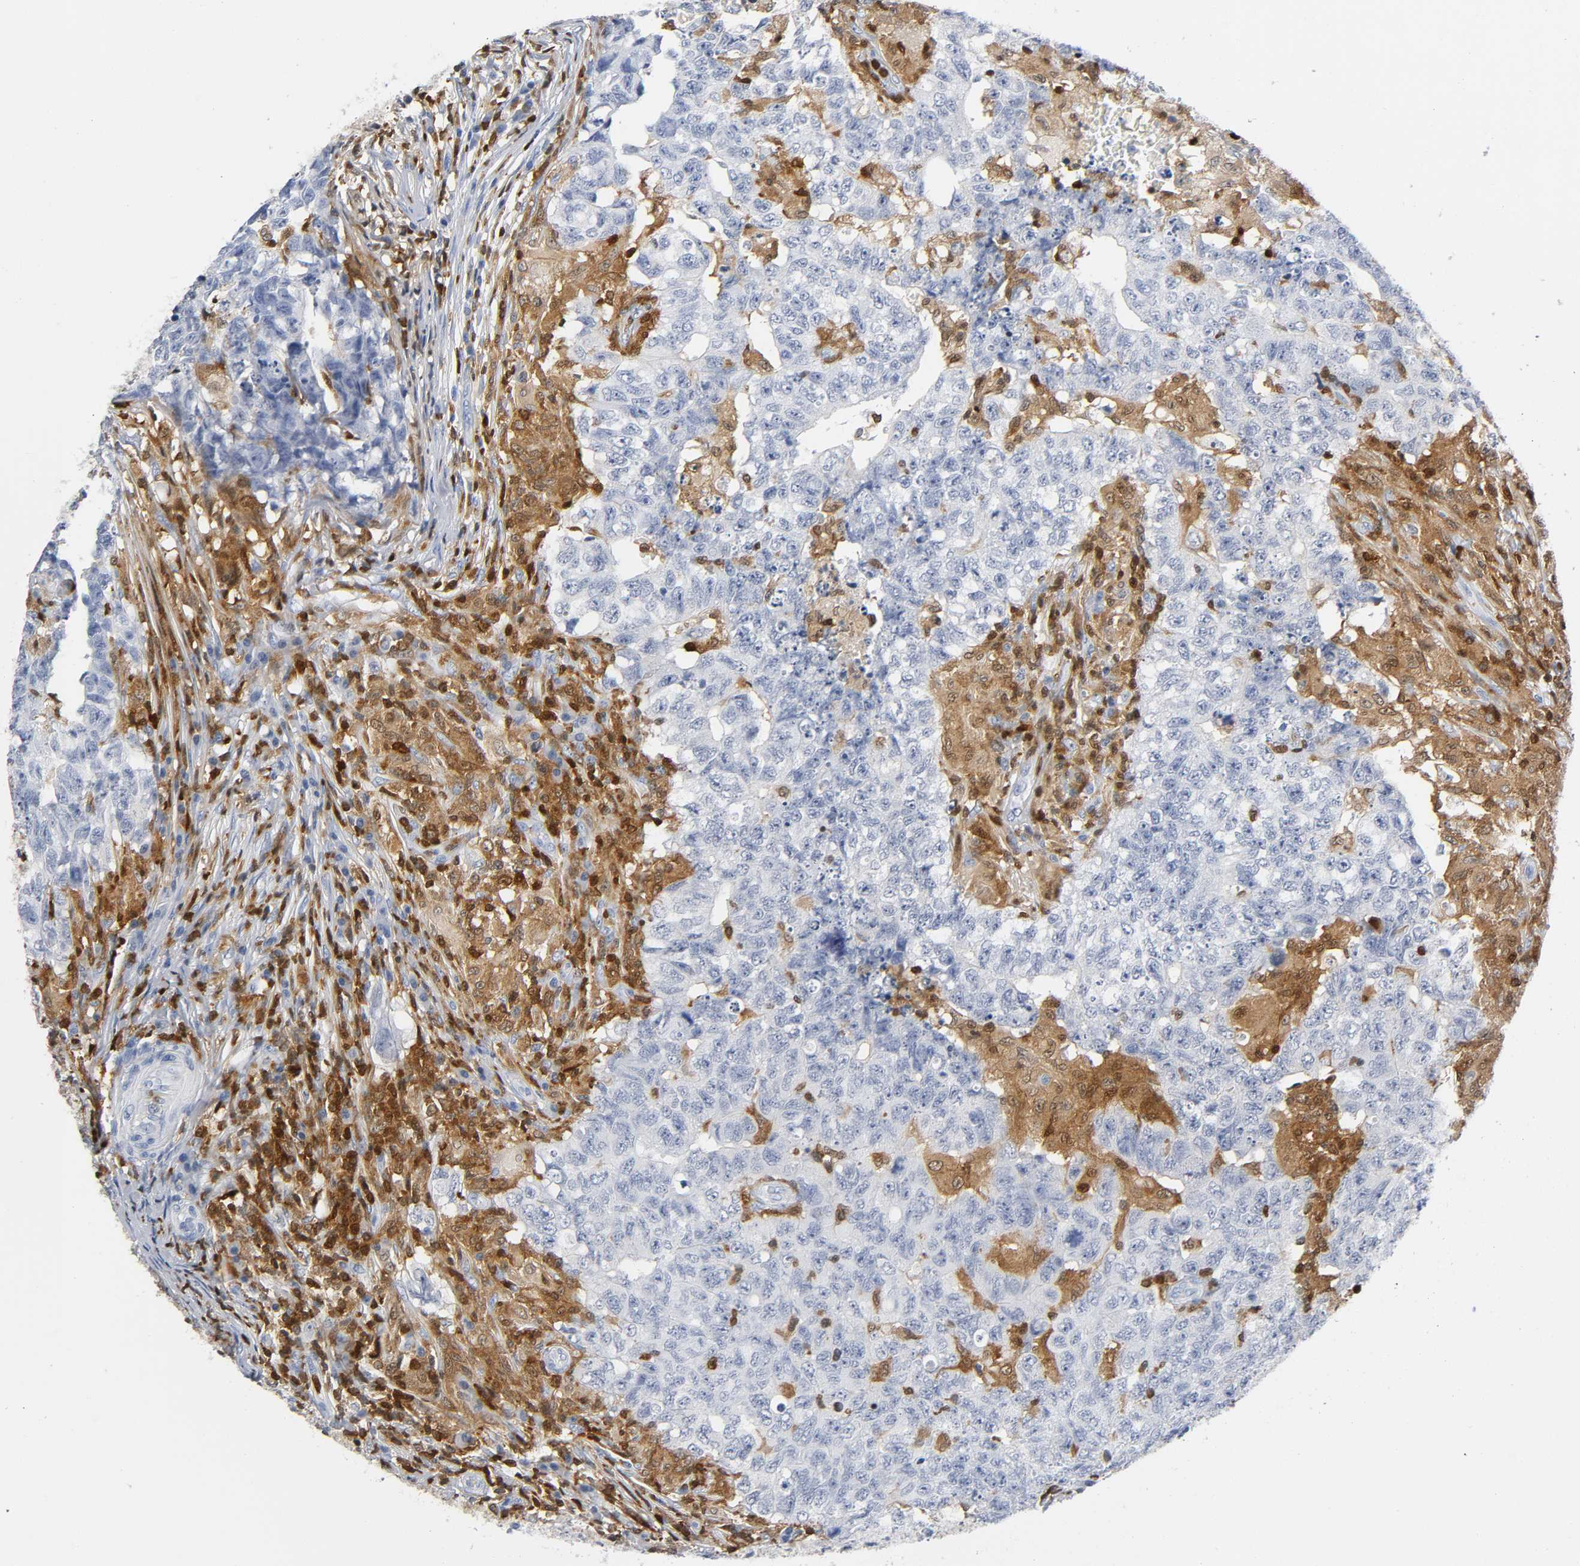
{"staining": {"intensity": "moderate", "quantity": "<25%", "location": "cytoplasmic/membranous,nuclear"}, "tissue": "testis cancer", "cell_type": "Tumor cells", "image_type": "cancer", "snomed": [{"axis": "morphology", "description": "Carcinoma, Embryonal, NOS"}, {"axis": "topography", "description": "Testis"}], "caption": "Testis cancer (embryonal carcinoma) stained with a protein marker exhibits moderate staining in tumor cells.", "gene": "DOK2", "patient": {"sex": "male", "age": 21}}